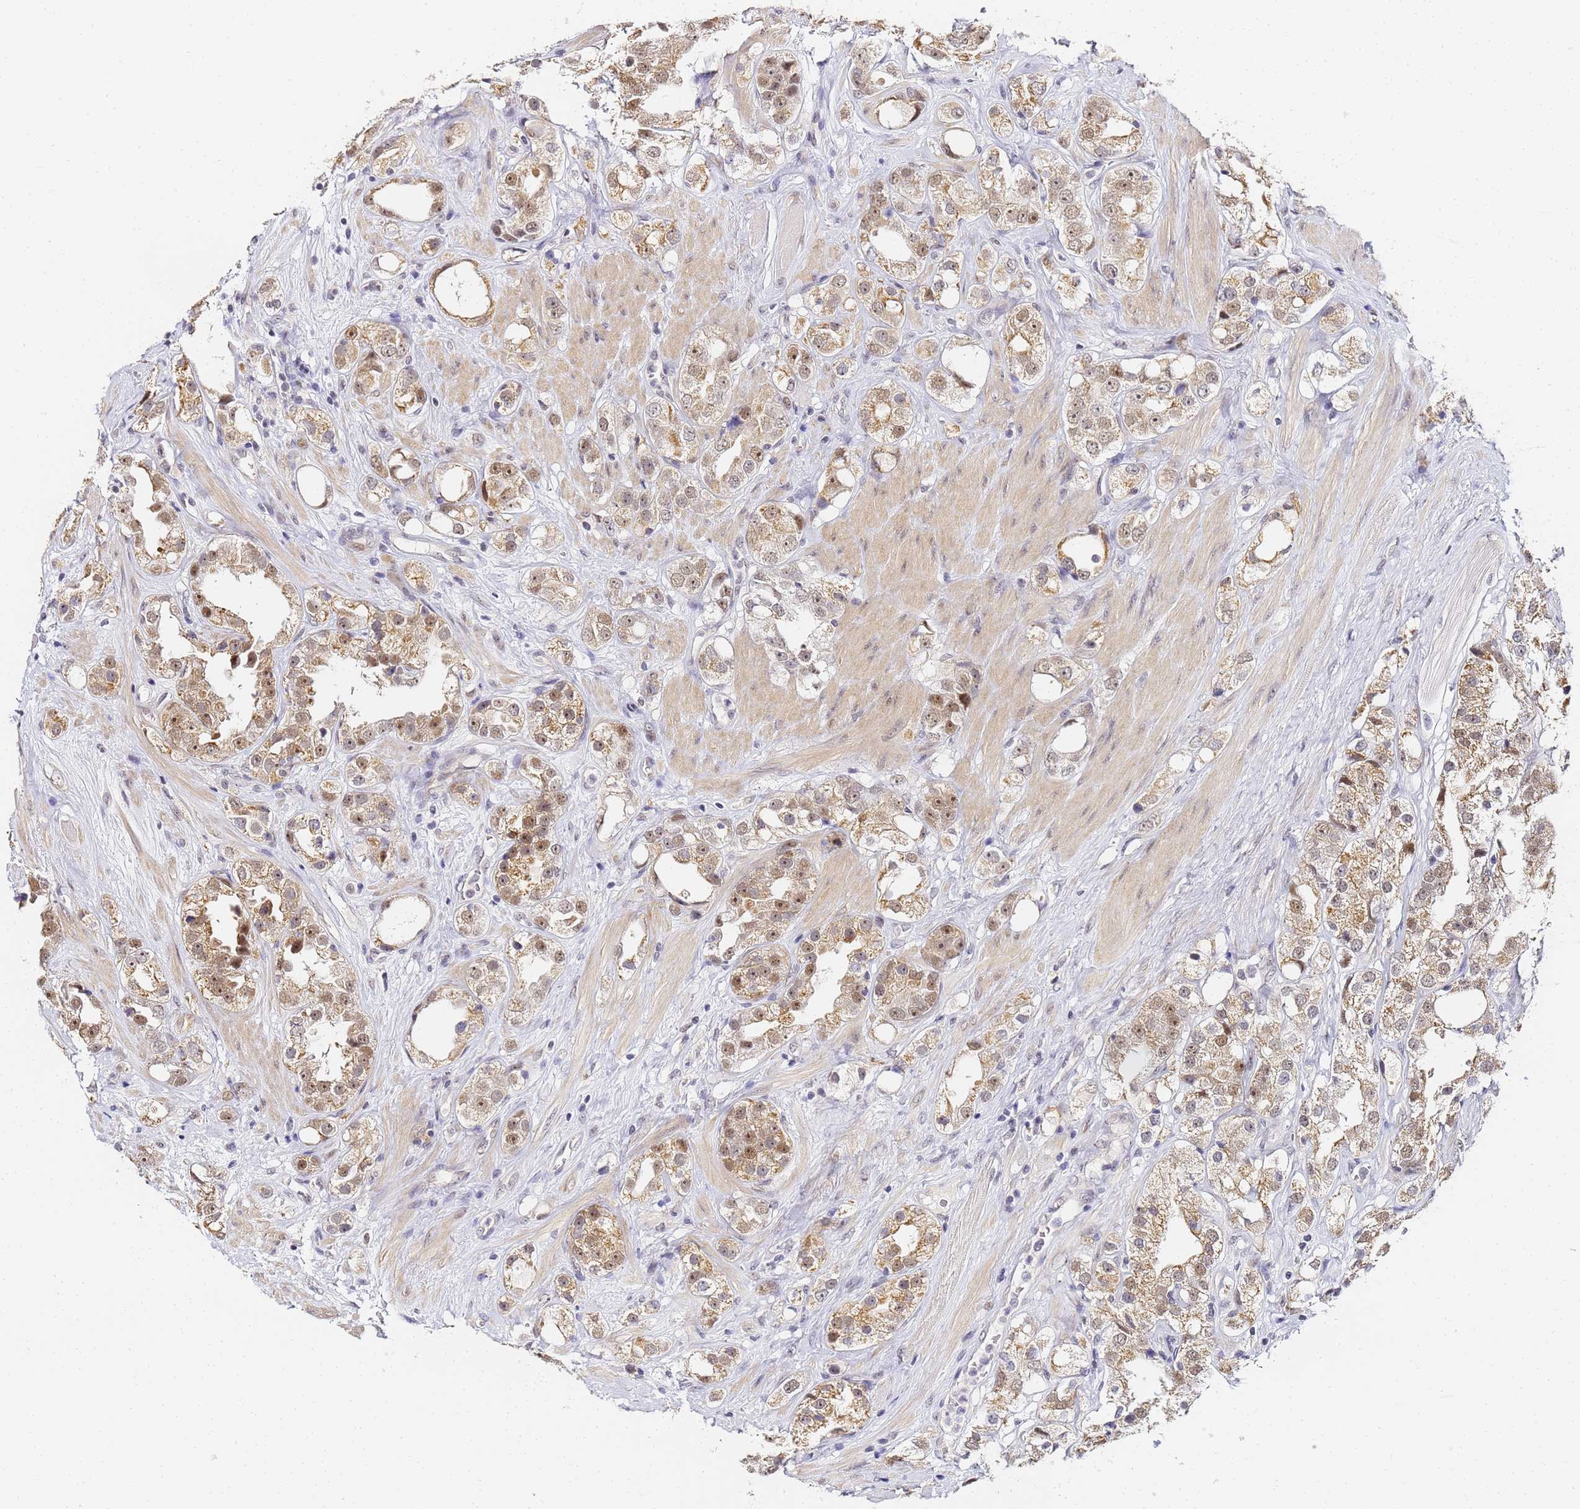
{"staining": {"intensity": "moderate", "quantity": ">75%", "location": "cytoplasmic/membranous,nuclear"}, "tissue": "prostate cancer", "cell_type": "Tumor cells", "image_type": "cancer", "snomed": [{"axis": "morphology", "description": "Adenocarcinoma, NOS"}, {"axis": "topography", "description": "Prostate"}], "caption": "Immunohistochemical staining of adenocarcinoma (prostate) exhibits medium levels of moderate cytoplasmic/membranous and nuclear expression in about >75% of tumor cells. (DAB (3,3'-diaminobenzidine) IHC, brown staining for protein, blue staining for nuclei).", "gene": "LSM3", "patient": {"sex": "male", "age": 79}}